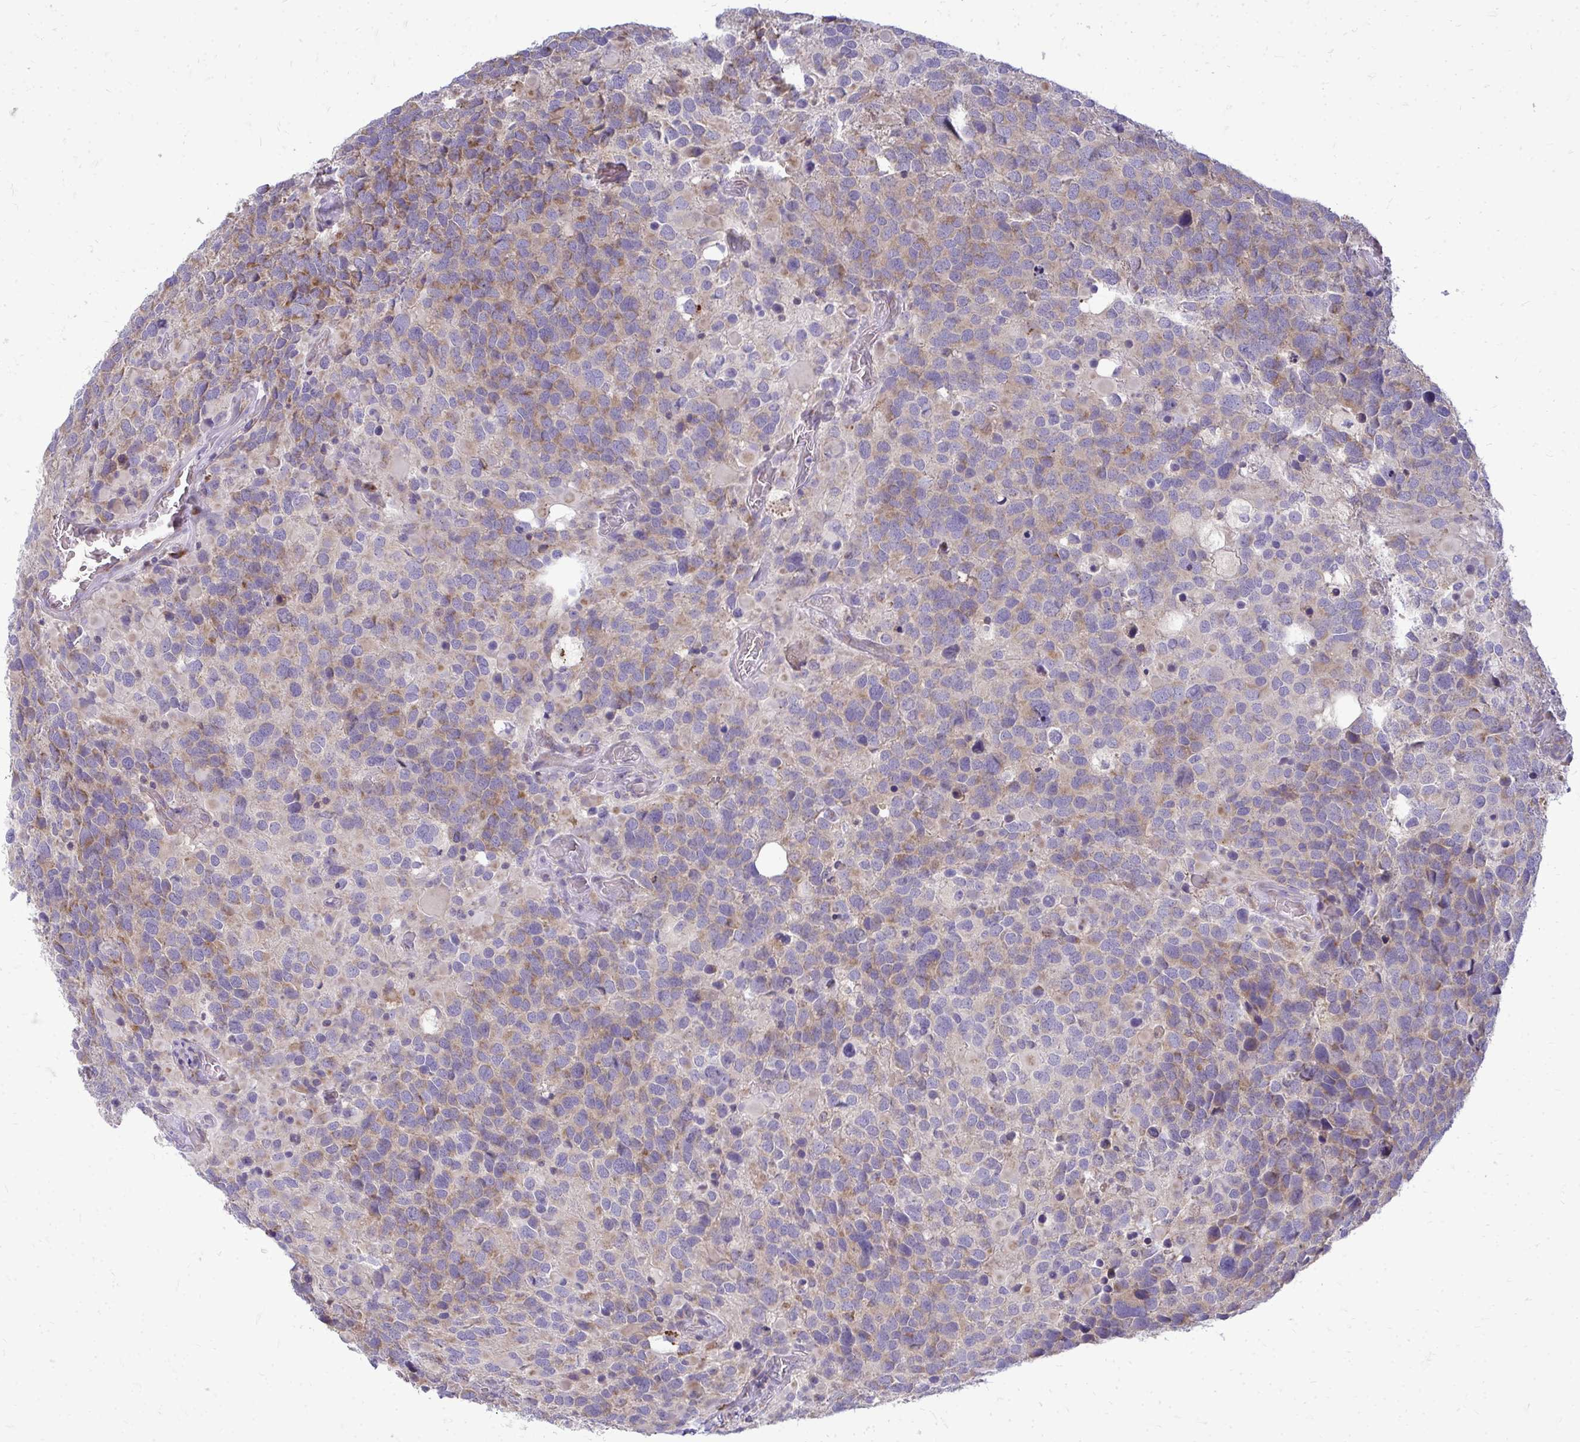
{"staining": {"intensity": "weak", "quantity": "25%-75%", "location": "cytoplasmic/membranous"}, "tissue": "glioma", "cell_type": "Tumor cells", "image_type": "cancer", "snomed": [{"axis": "morphology", "description": "Glioma, malignant, High grade"}, {"axis": "topography", "description": "Brain"}], "caption": "Glioma stained with DAB immunohistochemistry demonstrates low levels of weak cytoplasmic/membranous staining in about 25%-75% of tumor cells. (Brightfield microscopy of DAB IHC at high magnification).", "gene": "RPLP2", "patient": {"sex": "female", "age": 40}}